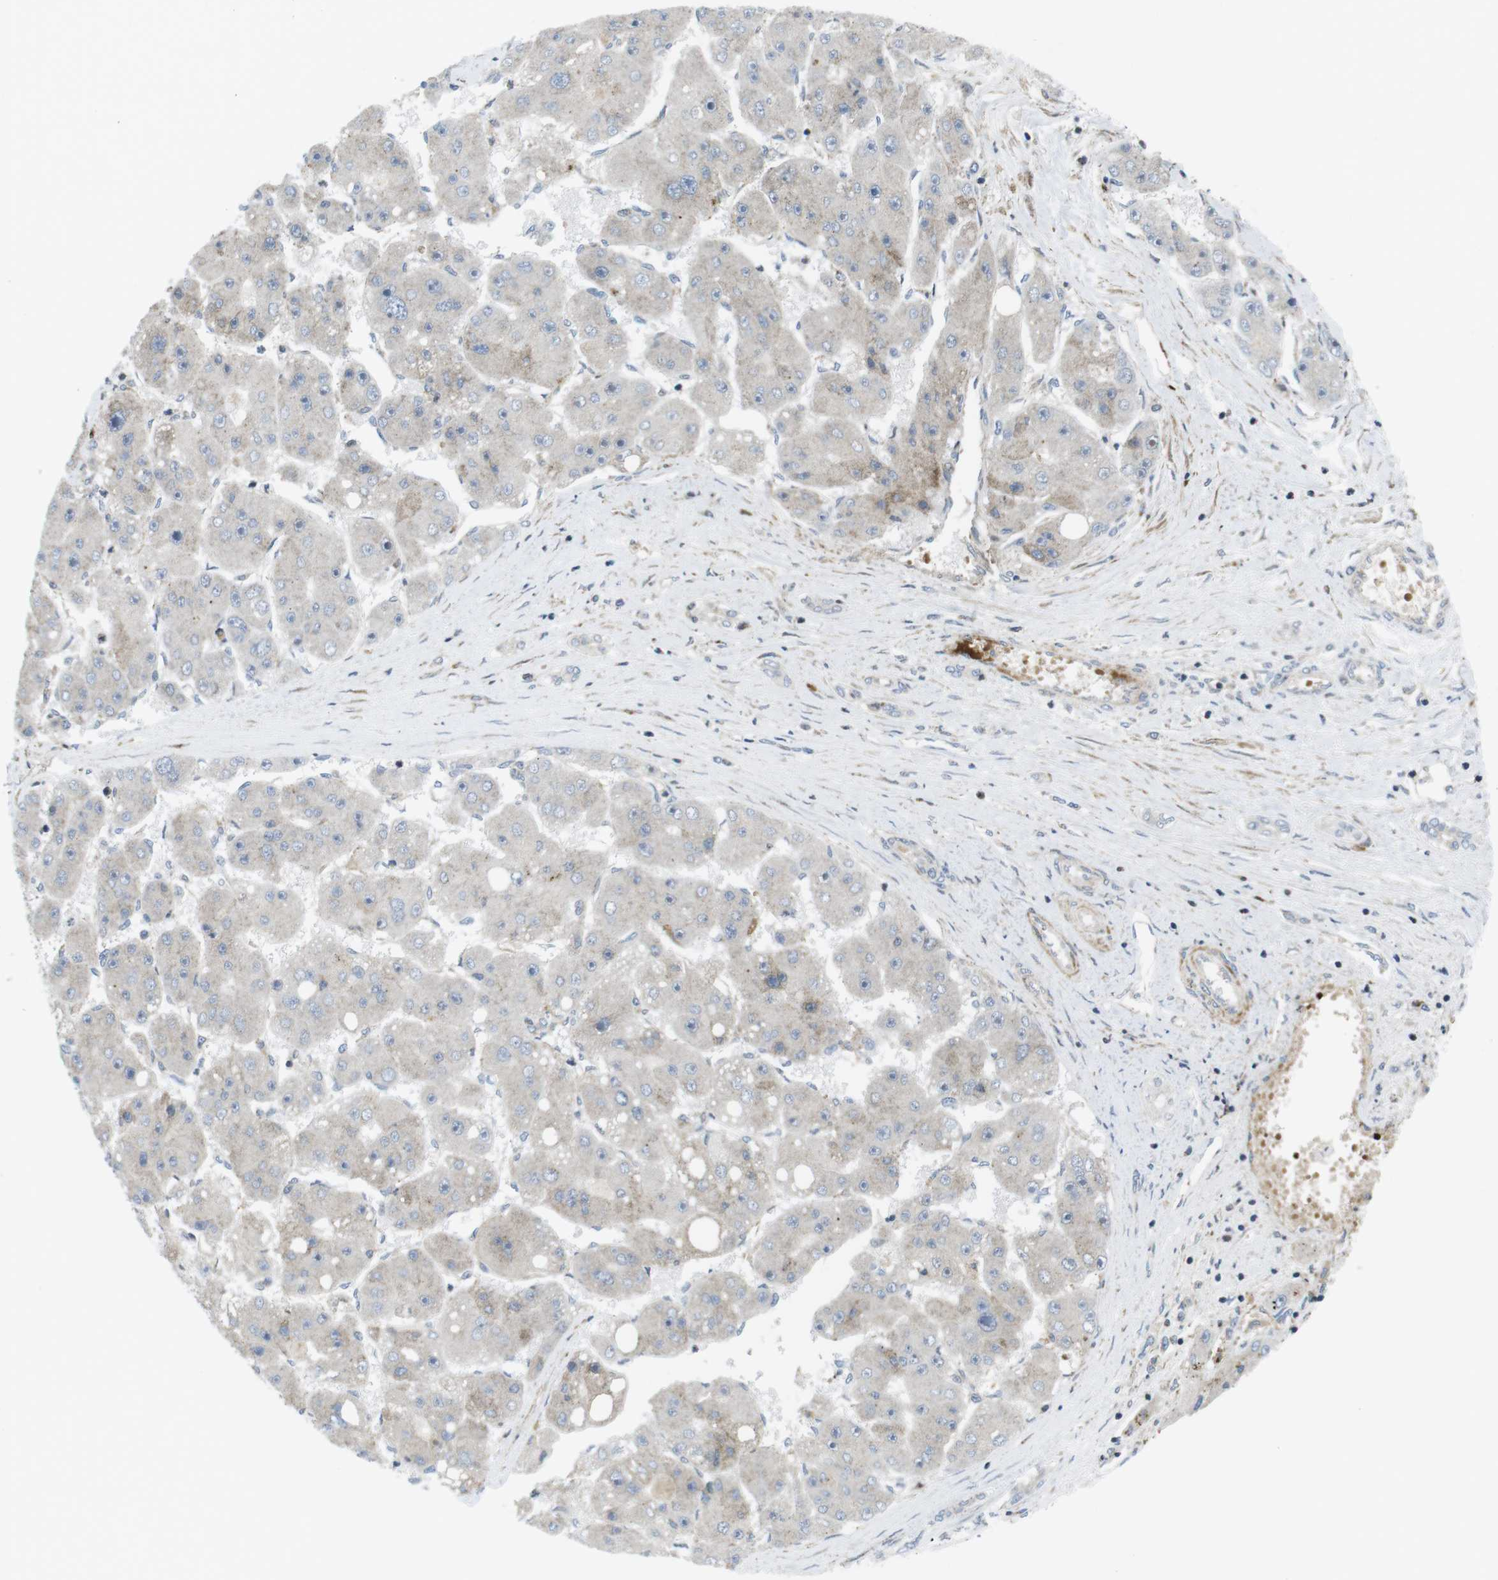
{"staining": {"intensity": "weak", "quantity": "<25%", "location": "cytoplasmic/membranous"}, "tissue": "liver cancer", "cell_type": "Tumor cells", "image_type": "cancer", "snomed": [{"axis": "morphology", "description": "Carcinoma, Hepatocellular, NOS"}, {"axis": "topography", "description": "Liver"}], "caption": "Image shows no protein positivity in tumor cells of liver cancer tissue.", "gene": "CUL7", "patient": {"sex": "female", "age": 61}}